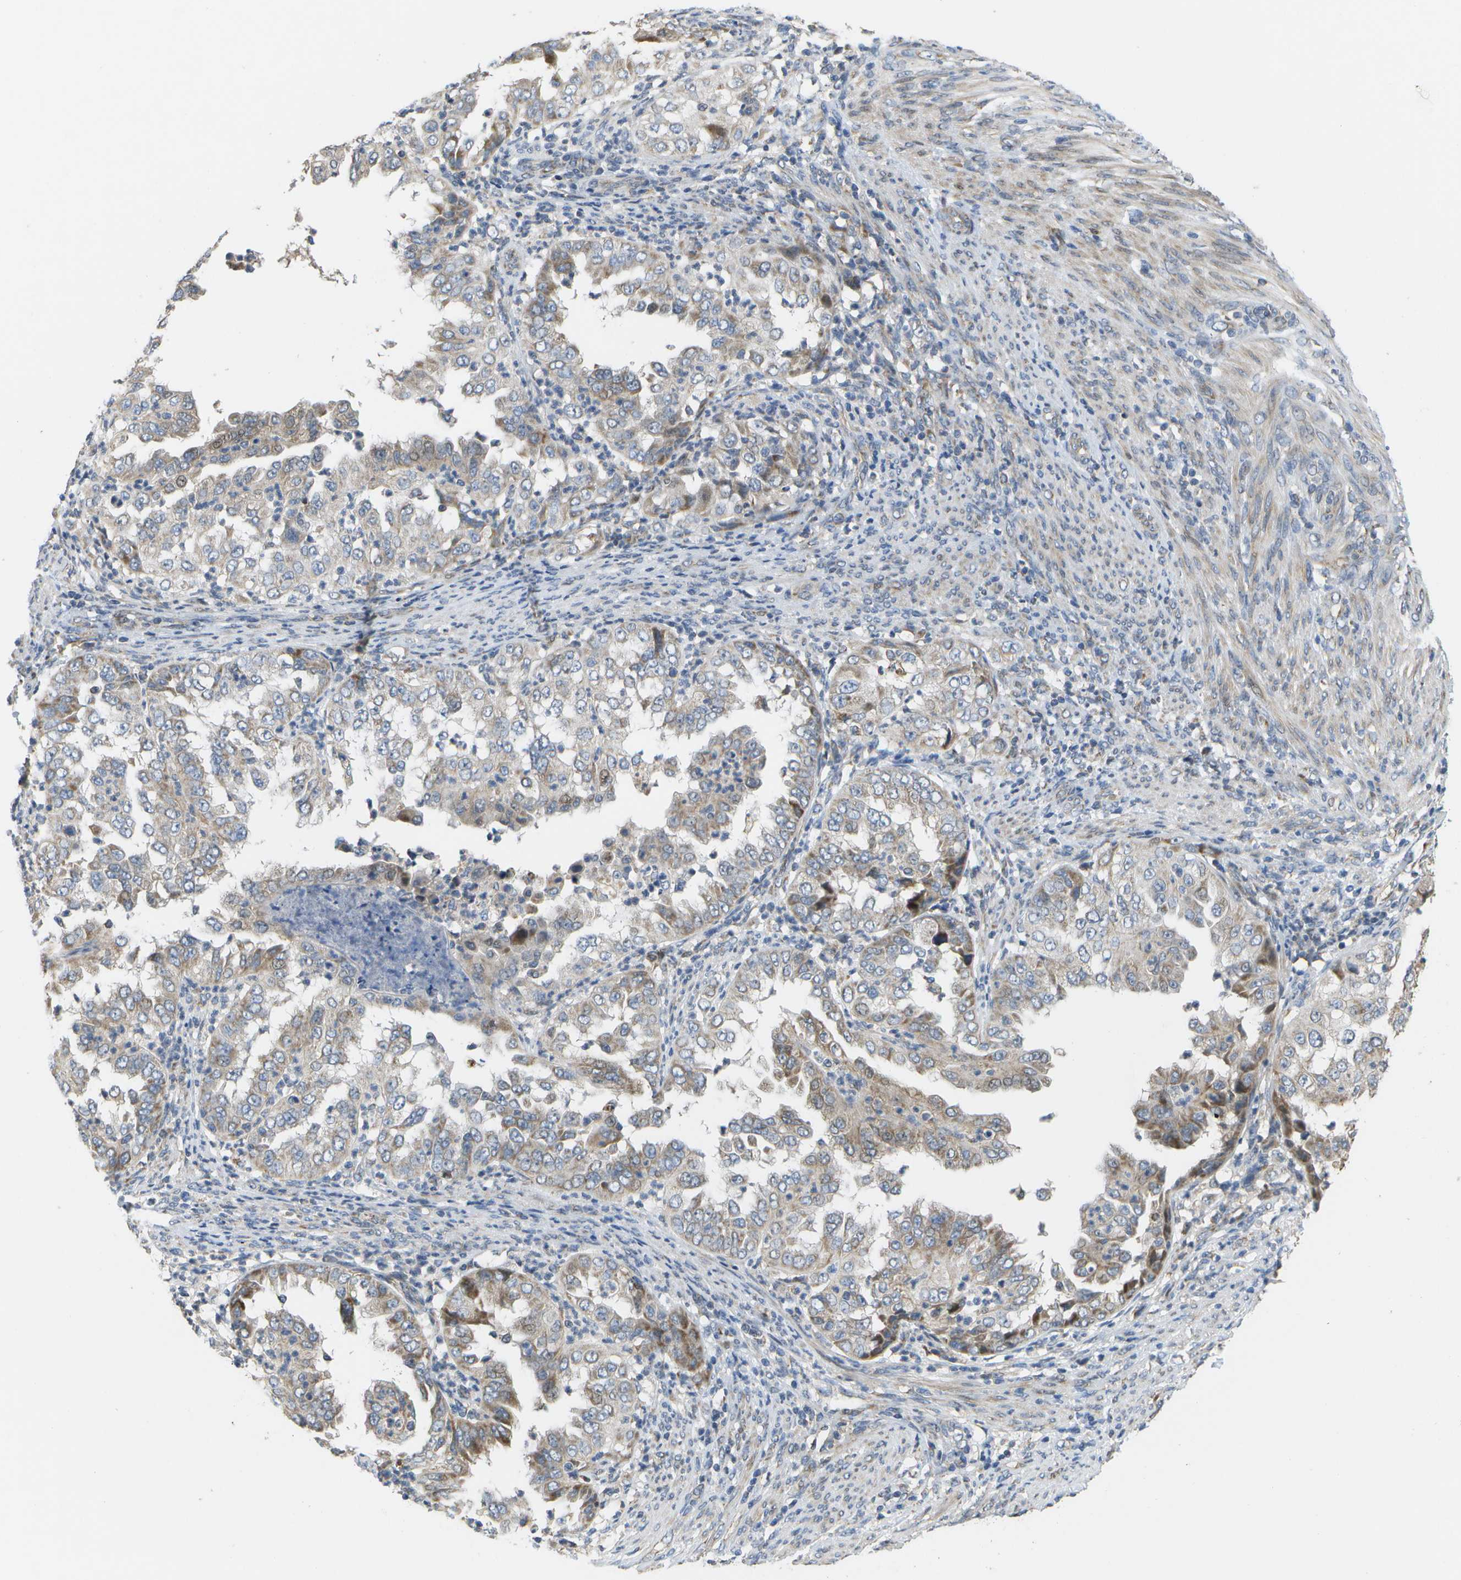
{"staining": {"intensity": "moderate", "quantity": "25%-75%", "location": "cytoplasmic/membranous"}, "tissue": "endometrial cancer", "cell_type": "Tumor cells", "image_type": "cancer", "snomed": [{"axis": "morphology", "description": "Adenocarcinoma, NOS"}, {"axis": "topography", "description": "Endometrium"}], "caption": "About 25%-75% of tumor cells in human adenocarcinoma (endometrial) reveal moderate cytoplasmic/membranous protein staining as visualized by brown immunohistochemical staining.", "gene": "HADHA", "patient": {"sex": "female", "age": 85}}